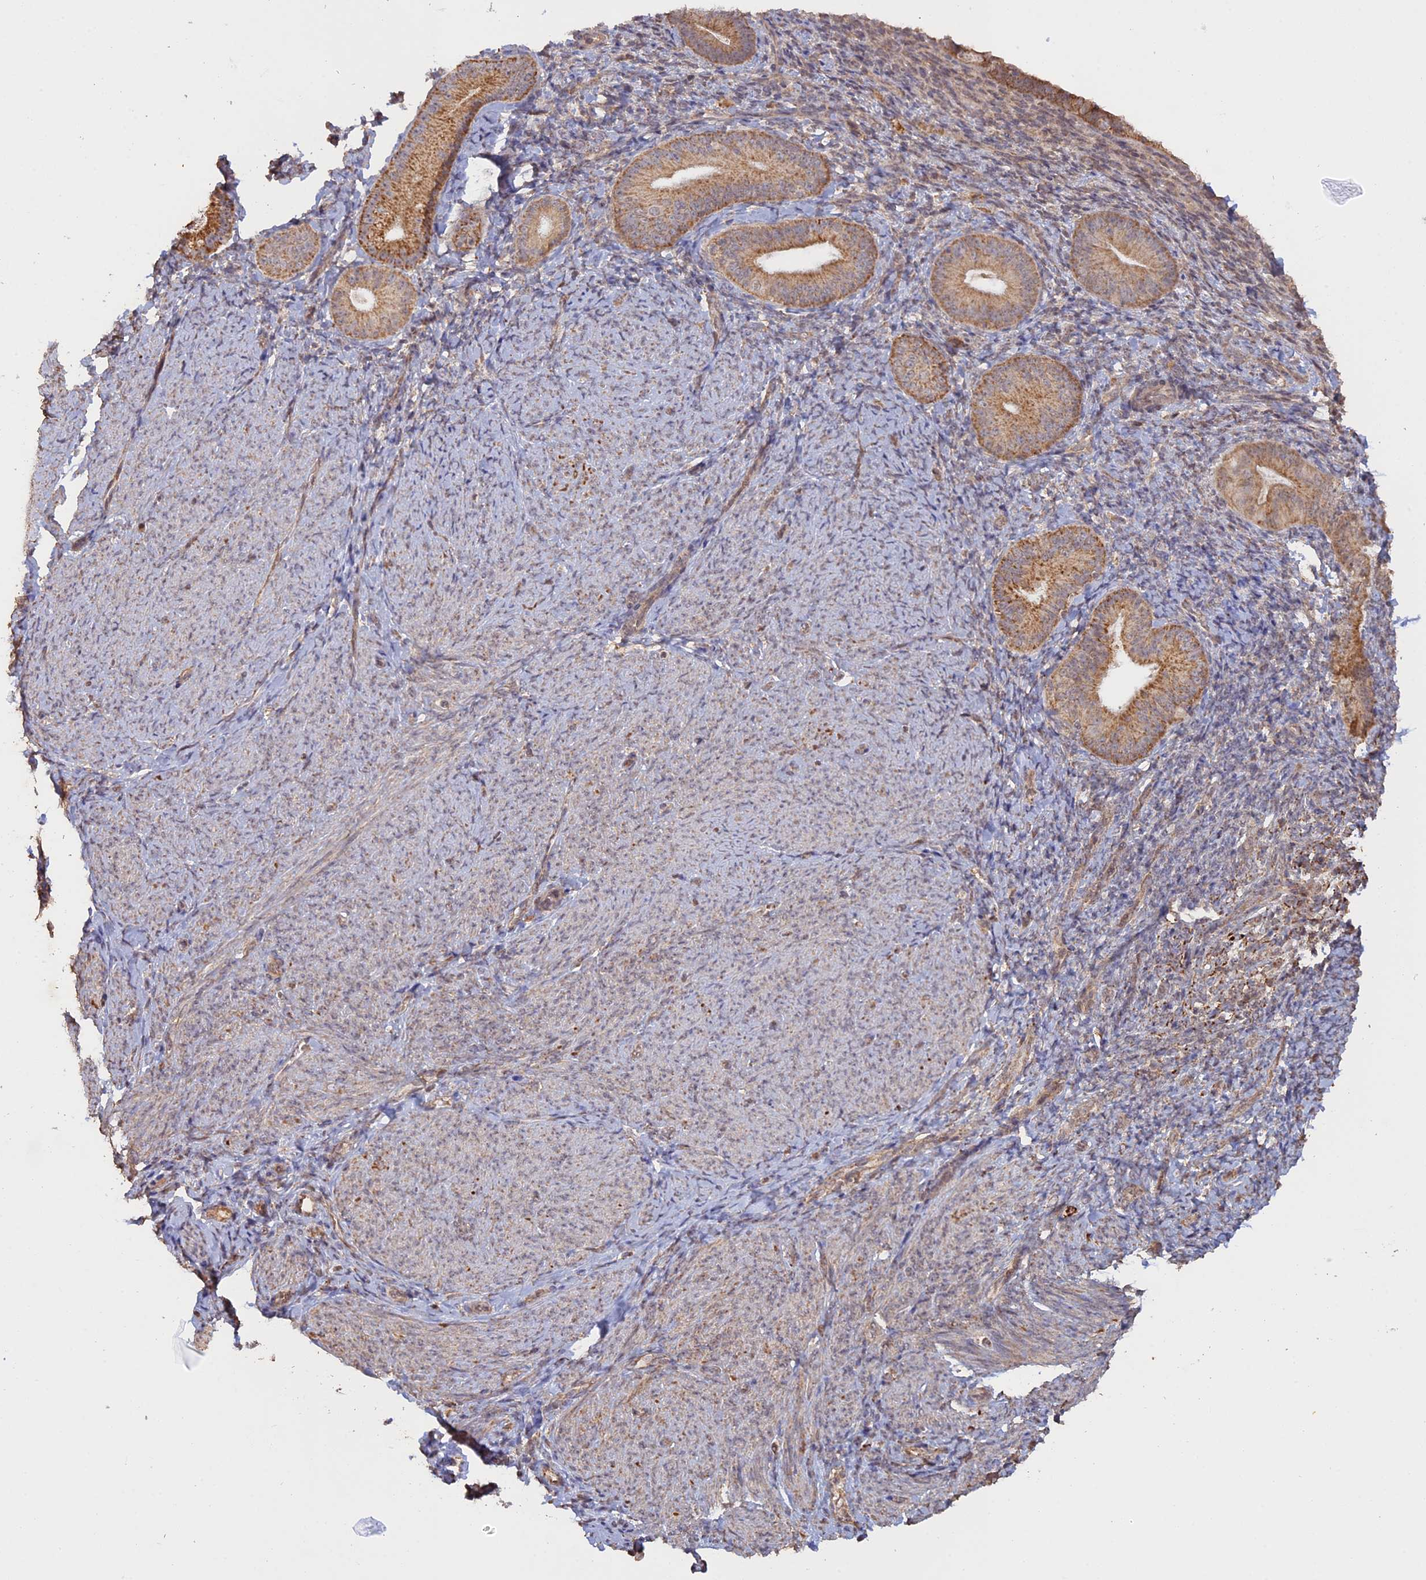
{"staining": {"intensity": "weak", "quantity": "25%-75%", "location": "cytoplasmic/membranous"}, "tissue": "endometrium", "cell_type": "Cells in endometrial stroma", "image_type": "normal", "snomed": [{"axis": "morphology", "description": "Normal tissue, NOS"}, {"axis": "topography", "description": "Endometrium"}], "caption": "Immunohistochemical staining of benign endometrium demonstrates 25%-75% levels of weak cytoplasmic/membranous protein expression in approximately 25%-75% of cells in endometrial stroma.", "gene": "FAM210B", "patient": {"sex": "female", "age": 65}}